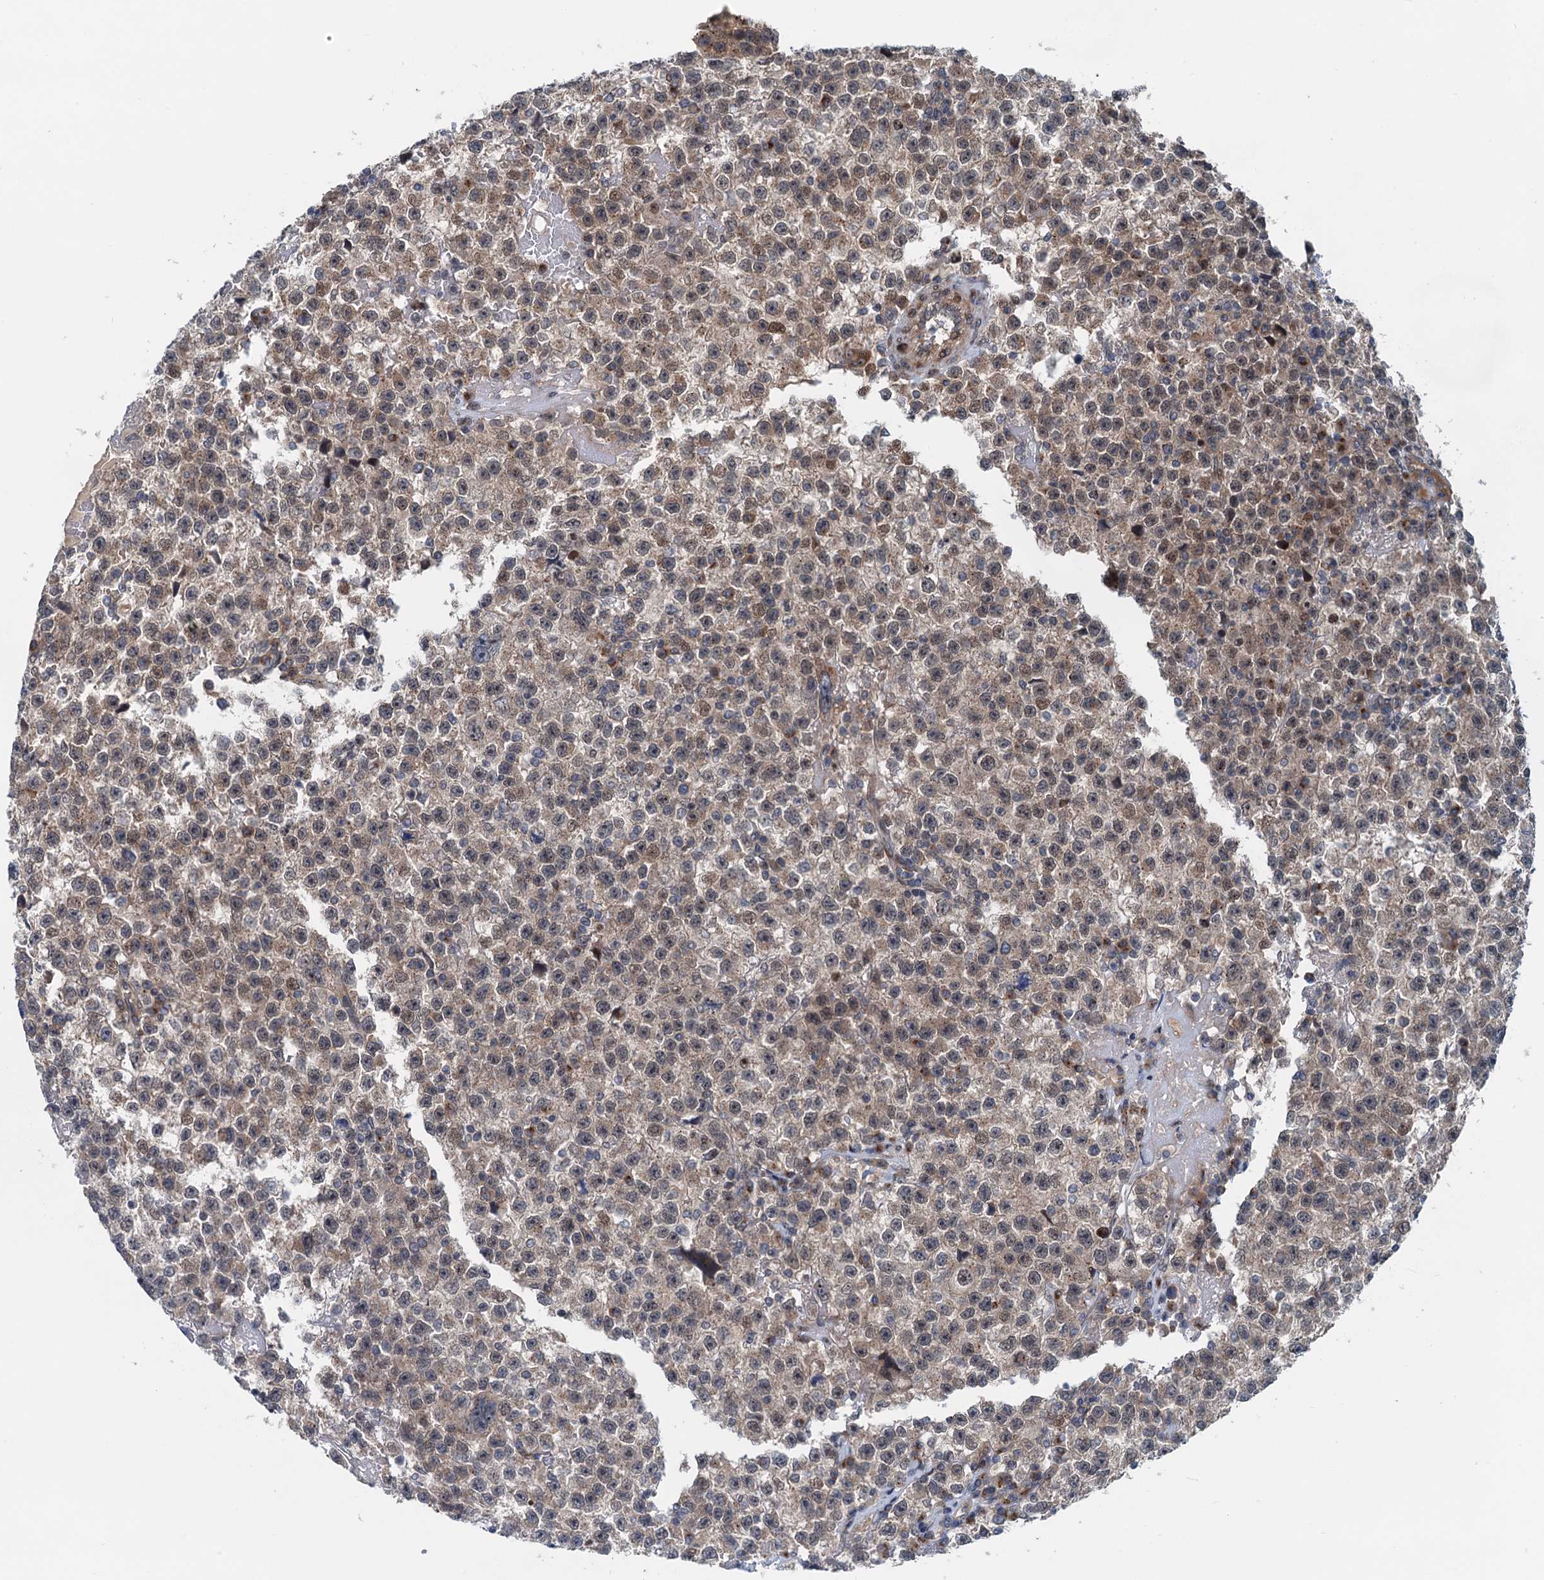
{"staining": {"intensity": "weak", "quantity": "25%-75%", "location": "cytoplasmic/membranous,nuclear"}, "tissue": "testis cancer", "cell_type": "Tumor cells", "image_type": "cancer", "snomed": [{"axis": "morphology", "description": "Seminoma, NOS"}, {"axis": "topography", "description": "Testis"}], "caption": "Approximately 25%-75% of tumor cells in testis seminoma exhibit weak cytoplasmic/membranous and nuclear protein positivity as visualized by brown immunohistochemical staining.", "gene": "DYNC2I2", "patient": {"sex": "male", "age": 22}}